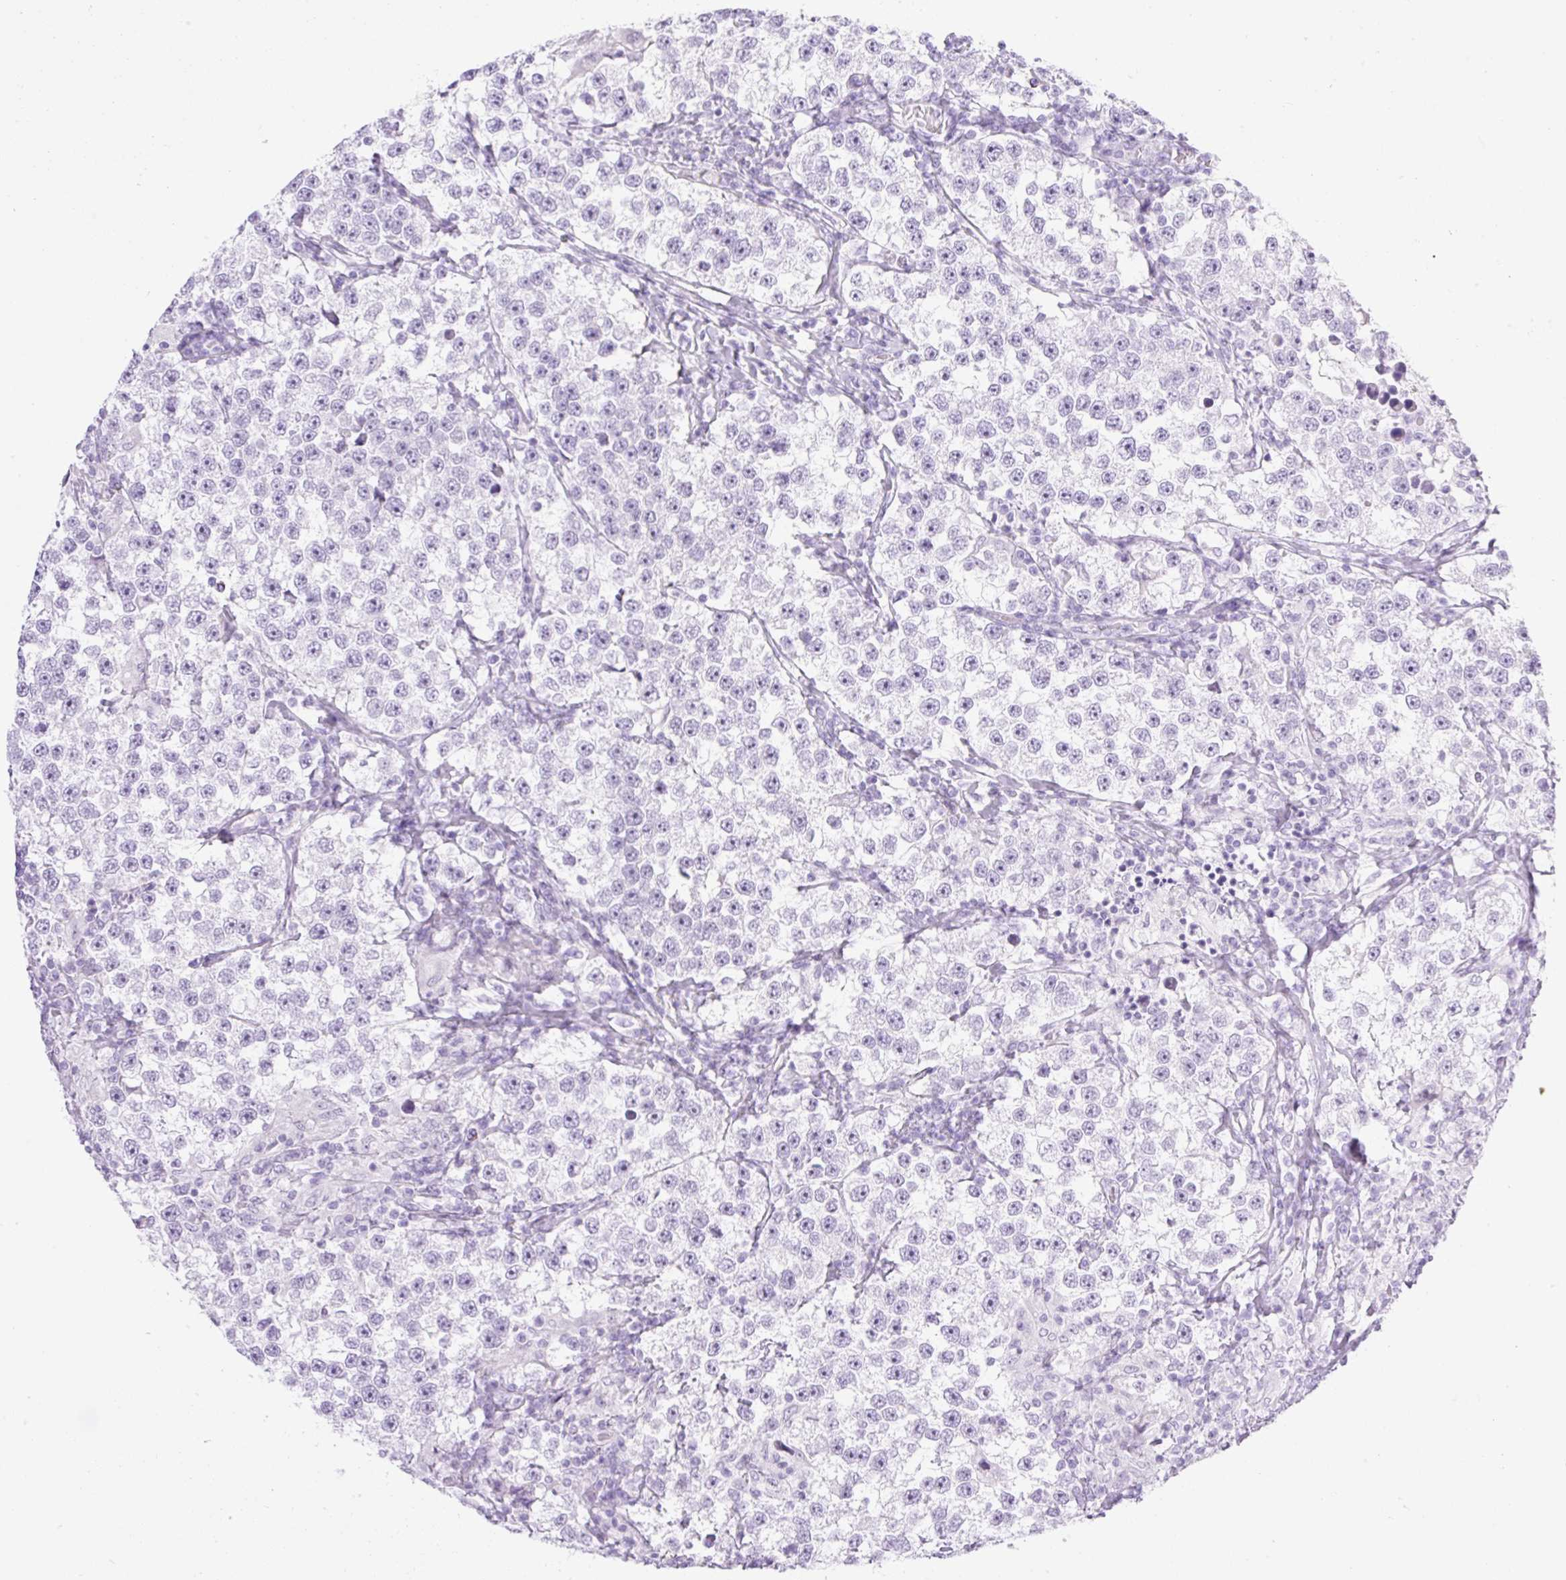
{"staining": {"intensity": "negative", "quantity": "none", "location": "none"}, "tissue": "testis cancer", "cell_type": "Tumor cells", "image_type": "cancer", "snomed": [{"axis": "morphology", "description": "Seminoma, NOS"}, {"axis": "topography", "description": "Testis"}], "caption": "The micrograph reveals no staining of tumor cells in testis seminoma. (Brightfield microscopy of DAB immunohistochemistry (IHC) at high magnification).", "gene": "SPRR4", "patient": {"sex": "male", "age": 46}}